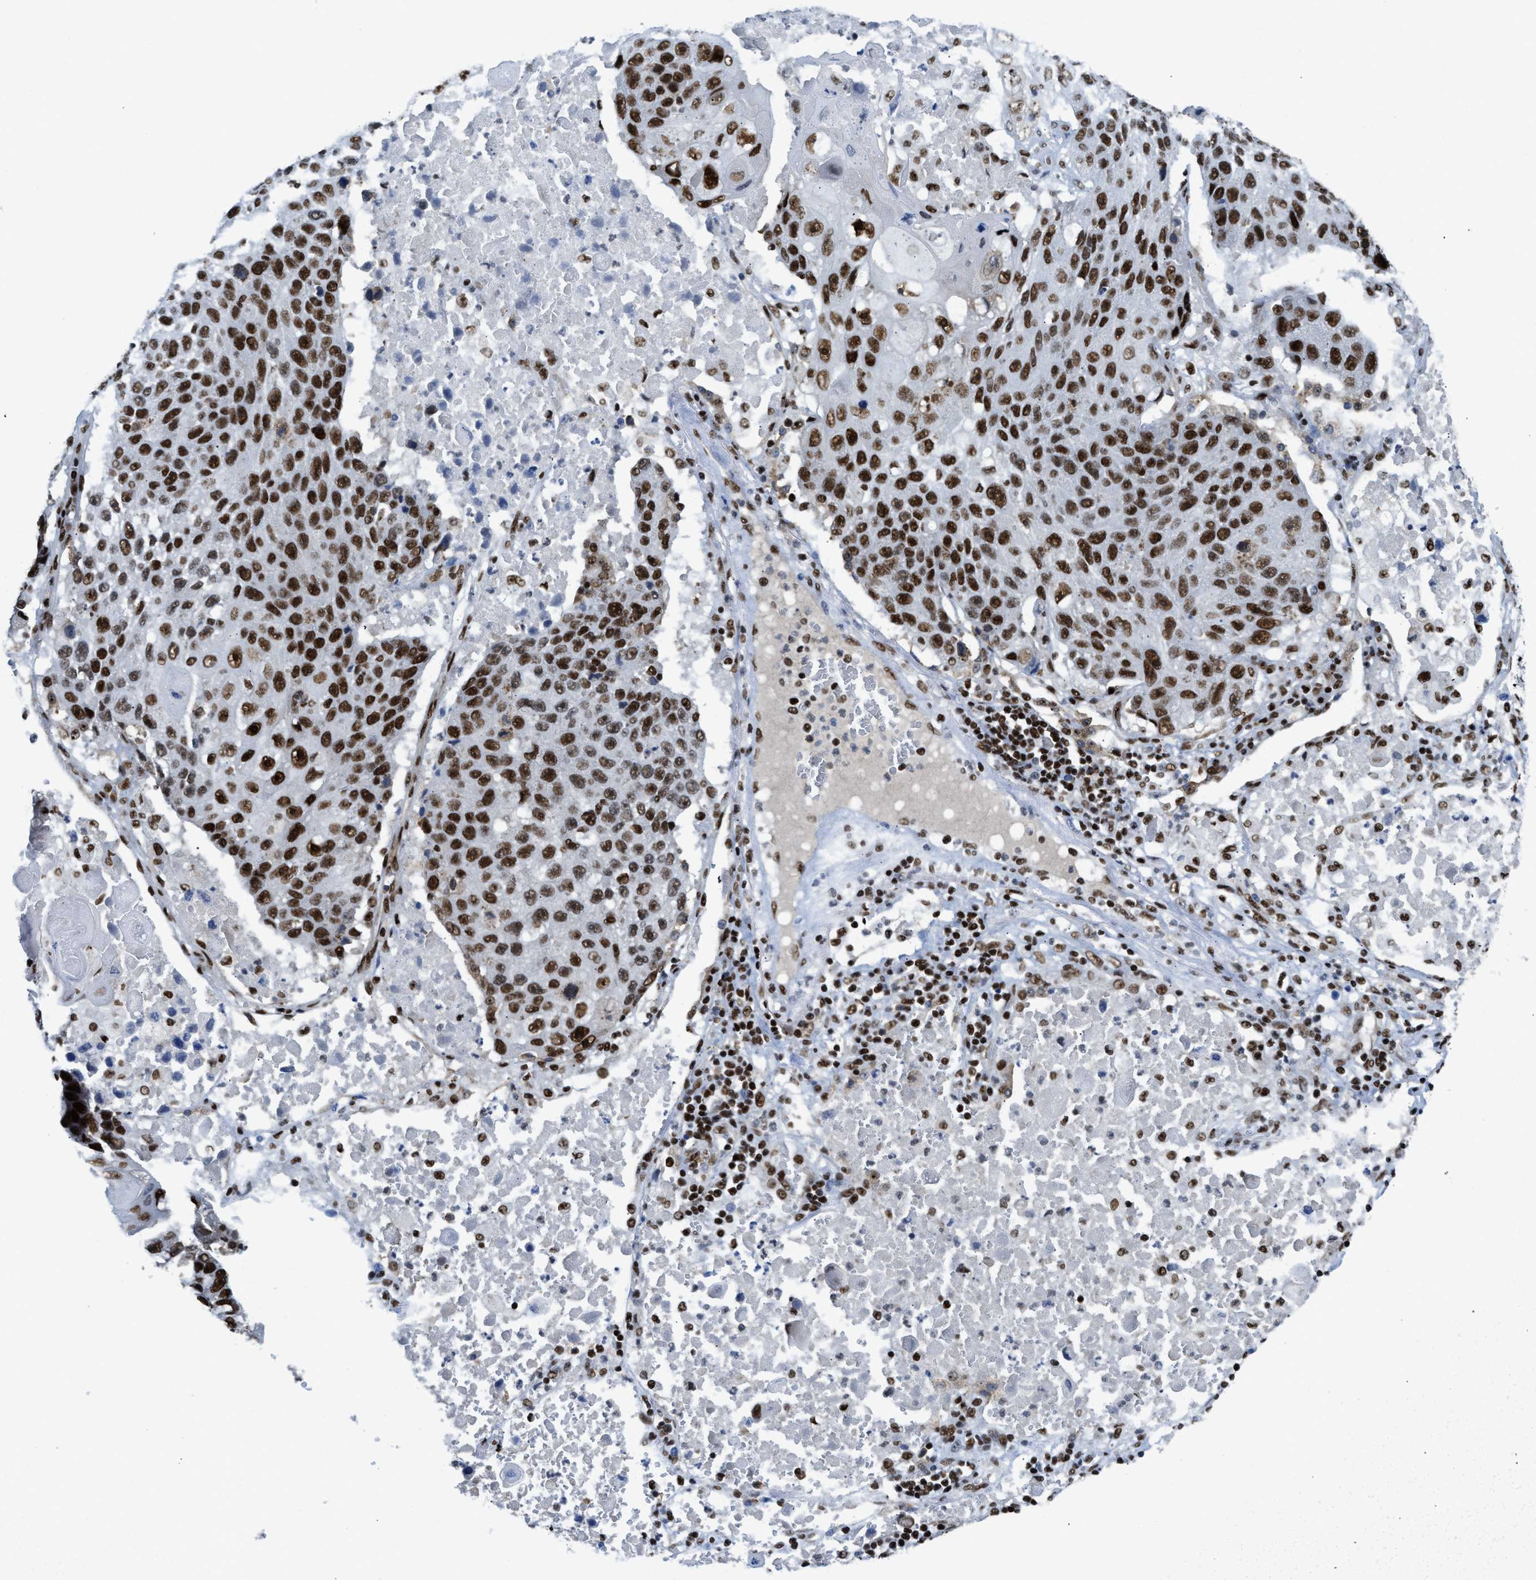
{"staining": {"intensity": "strong", "quantity": ">75%", "location": "nuclear"}, "tissue": "lung cancer", "cell_type": "Tumor cells", "image_type": "cancer", "snomed": [{"axis": "morphology", "description": "Squamous cell carcinoma, NOS"}, {"axis": "topography", "description": "Lung"}], "caption": "Human lung cancer (squamous cell carcinoma) stained for a protein (brown) displays strong nuclear positive expression in about >75% of tumor cells.", "gene": "SCAF4", "patient": {"sex": "male", "age": 61}}